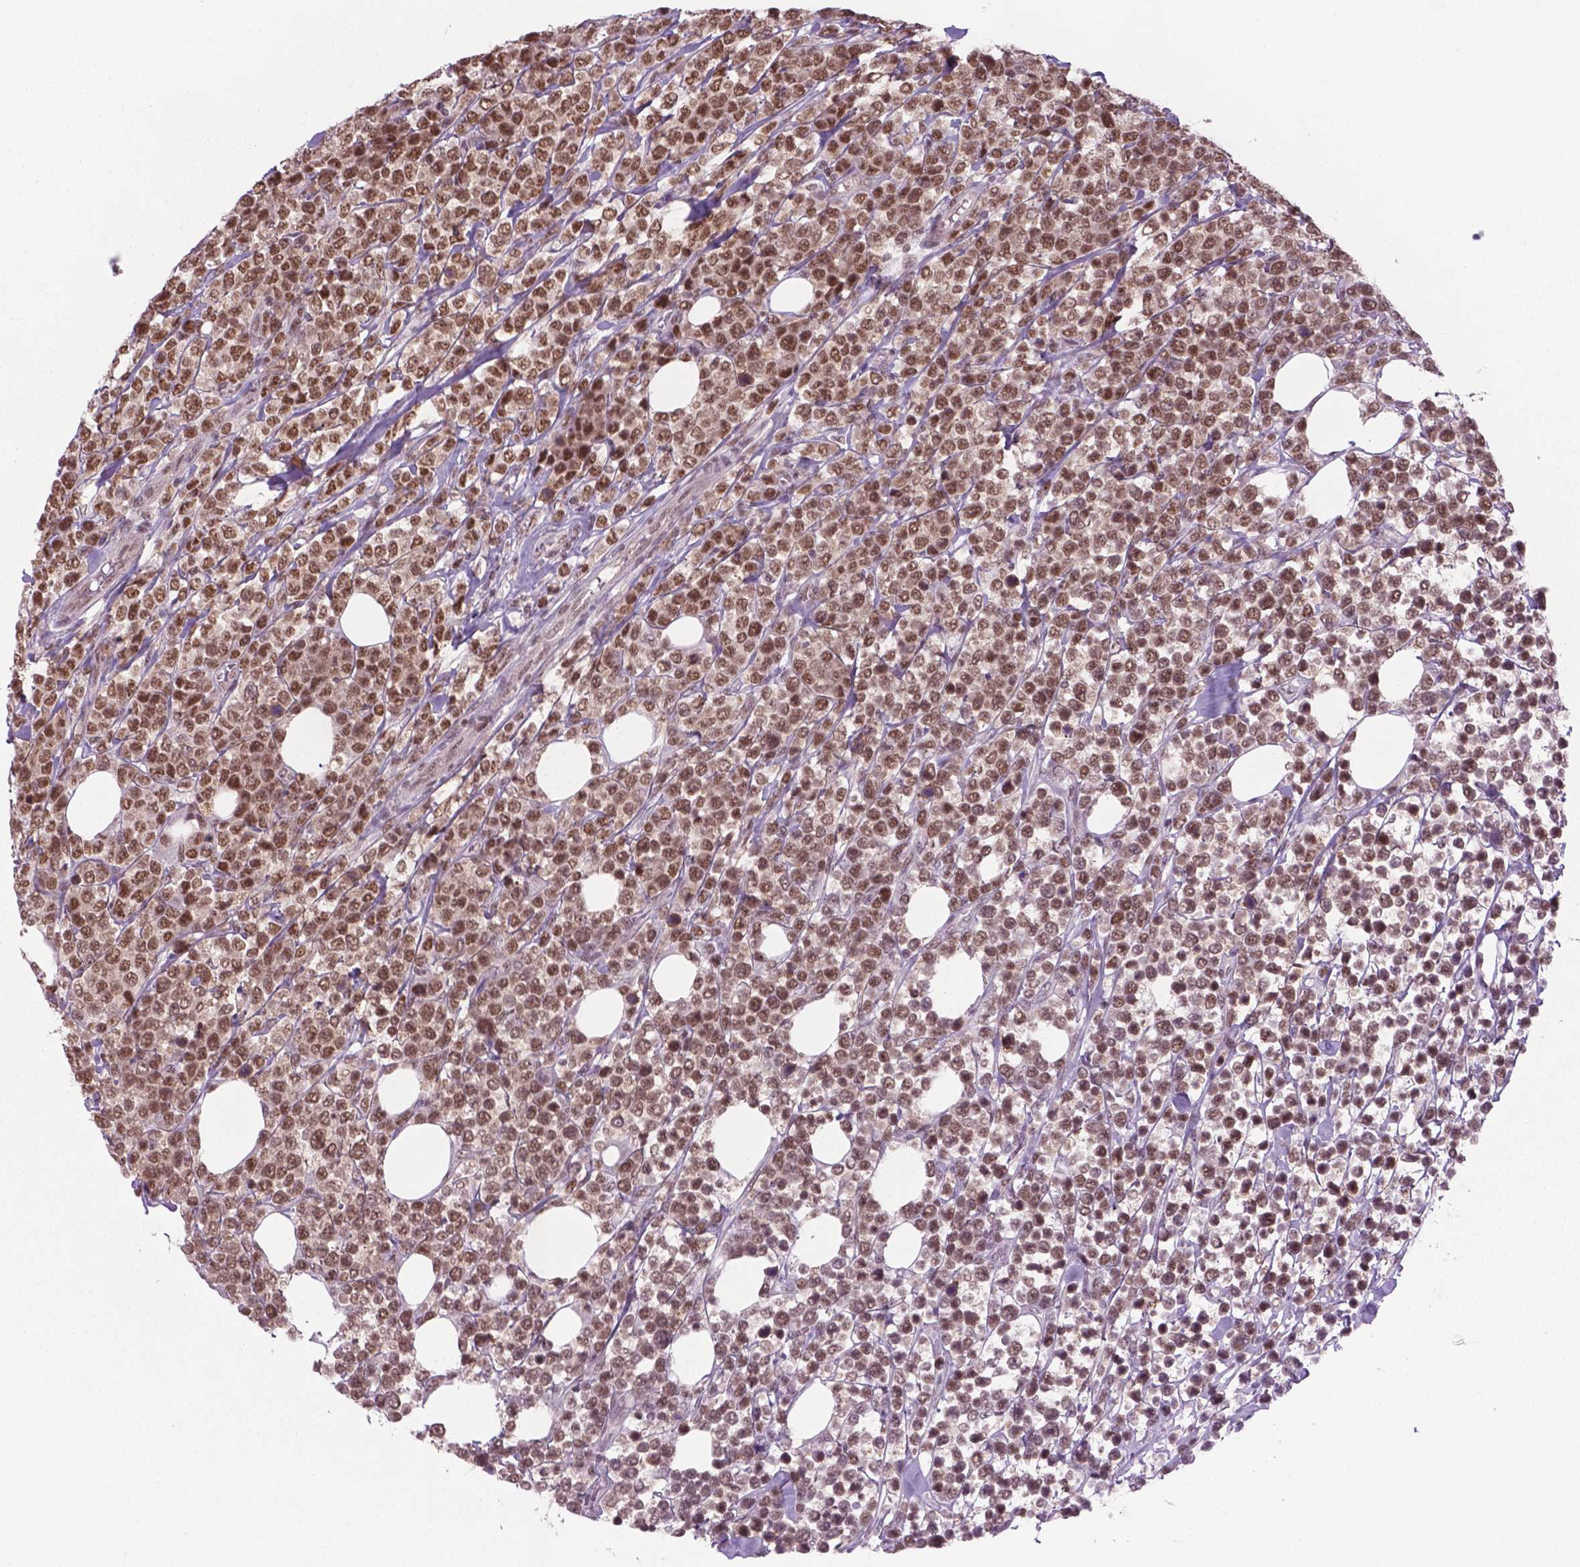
{"staining": {"intensity": "moderate", "quantity": ">75%", "location": "nuclear"}, "tissue": "lymphoma", "cell_type": "Tumor cells", "image_type": "cancer", "snomed": [{"axis": "morphology", "description": "Malignant lymphoma, non-Hodgkin's type, High grade"}, {"axis": "topography", "description": "Soft tissue"}], "caption": "Tumor cells demonstrate medium levels of moderate nuclear positivity in approximately >75% of cells in human malignant lymphoma, non-Hodgkin's type (high-grade).", "gene": "PHAX", "patient": {"sex": "female", "age": 56}}